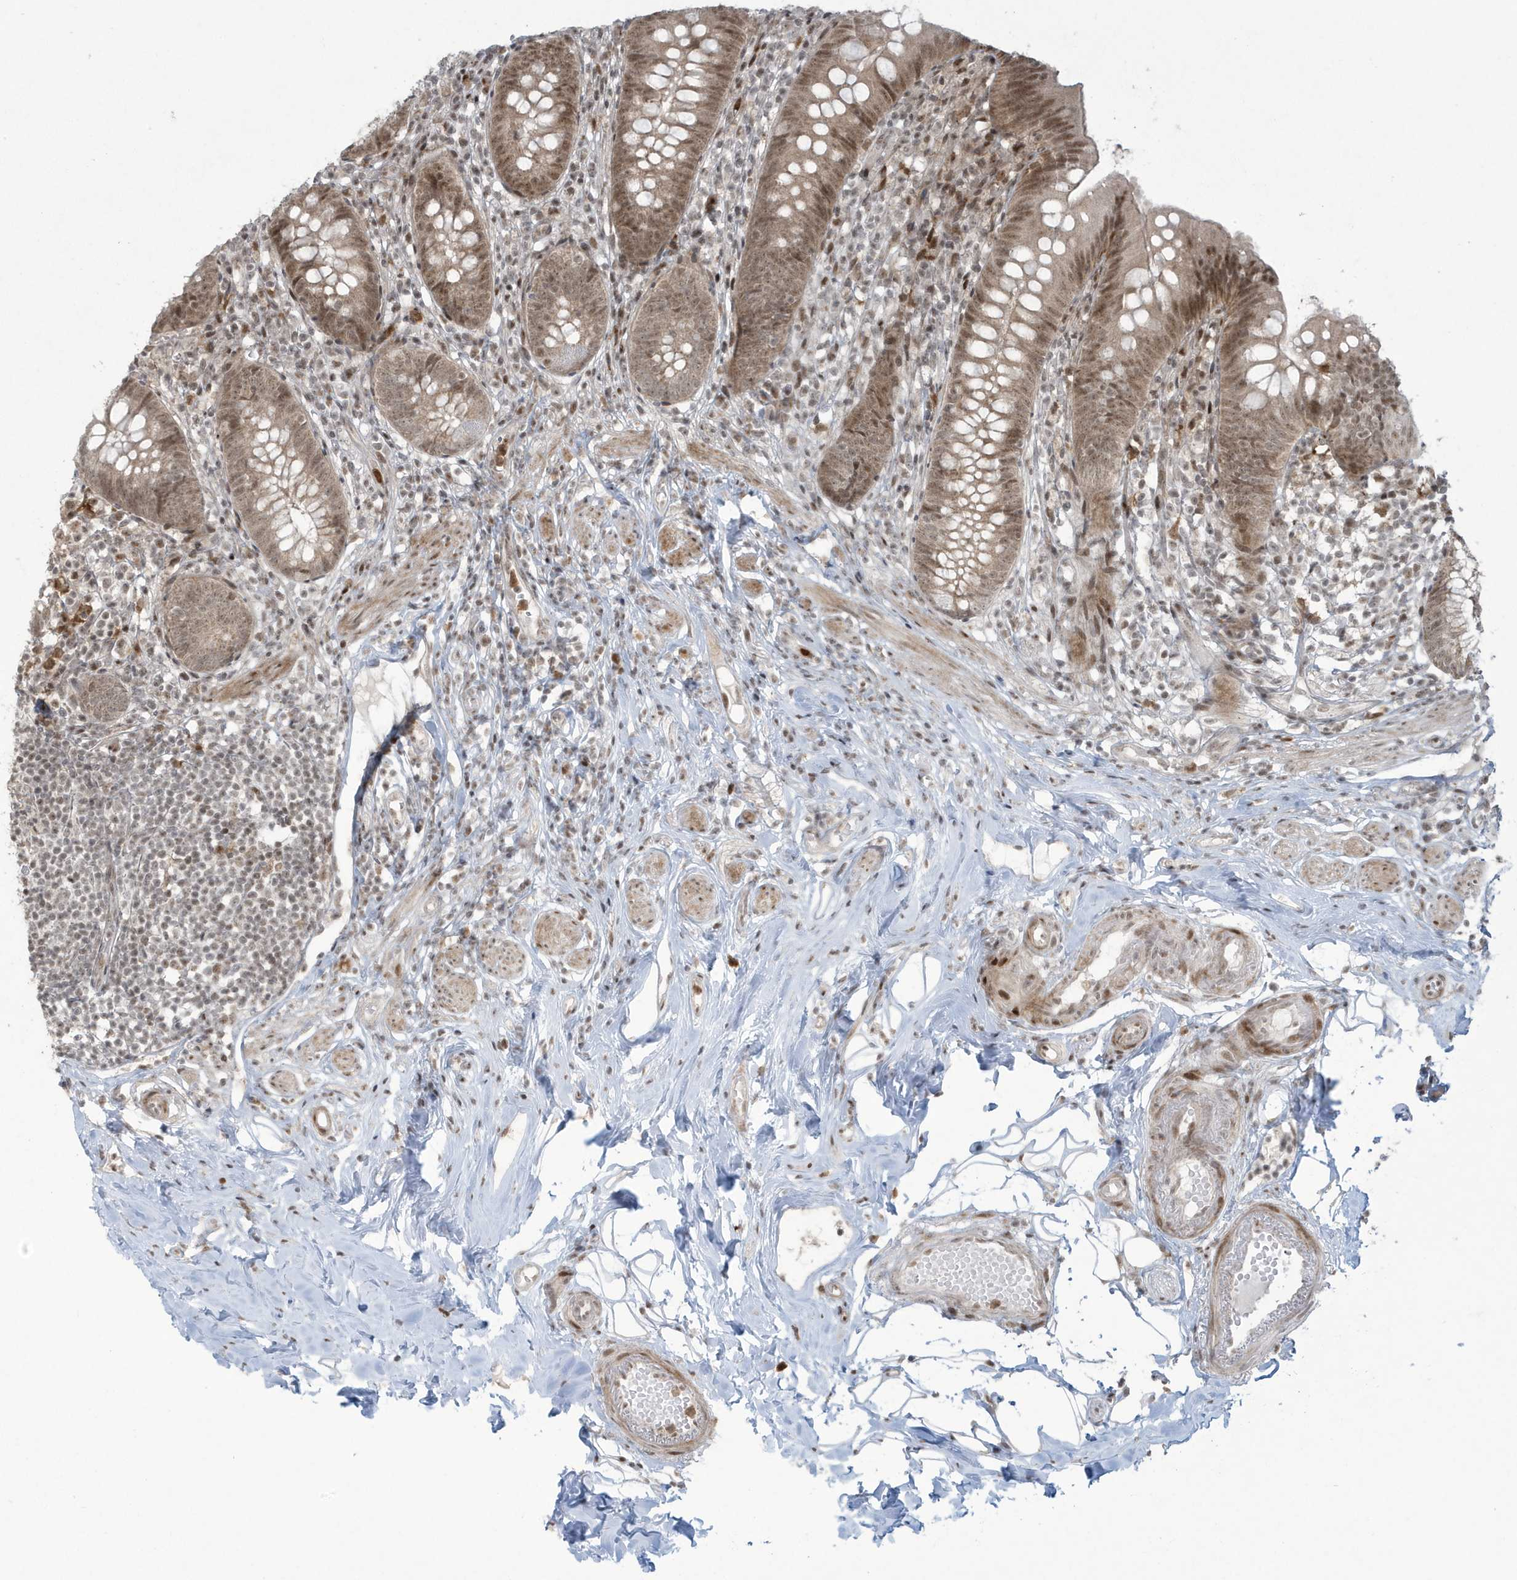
{"staining": {"intensity": "moderate", "quantity": ">75%", "location": "cytoplasmic/membranous,nuclear"}, "tissue": "appendix", "cell_type": "Glandular cells", "image_type": "normal", "snomed": [{"axis": "morphology", "description": "Normal tissue, NOS"}, {"axis": "topography", "description": "Appendix"}], "caption": "Immunohistochemical staining of benign human appendix shows >75% levels of moderate cytoplasmic/membranous,nuclear protein staining in approximately >75% of glandular cells. (DAB IHC with brightfield microscopy, high magnification).", "gene": "C1orf52", "patient": {"sex": "female", "age": 62}}